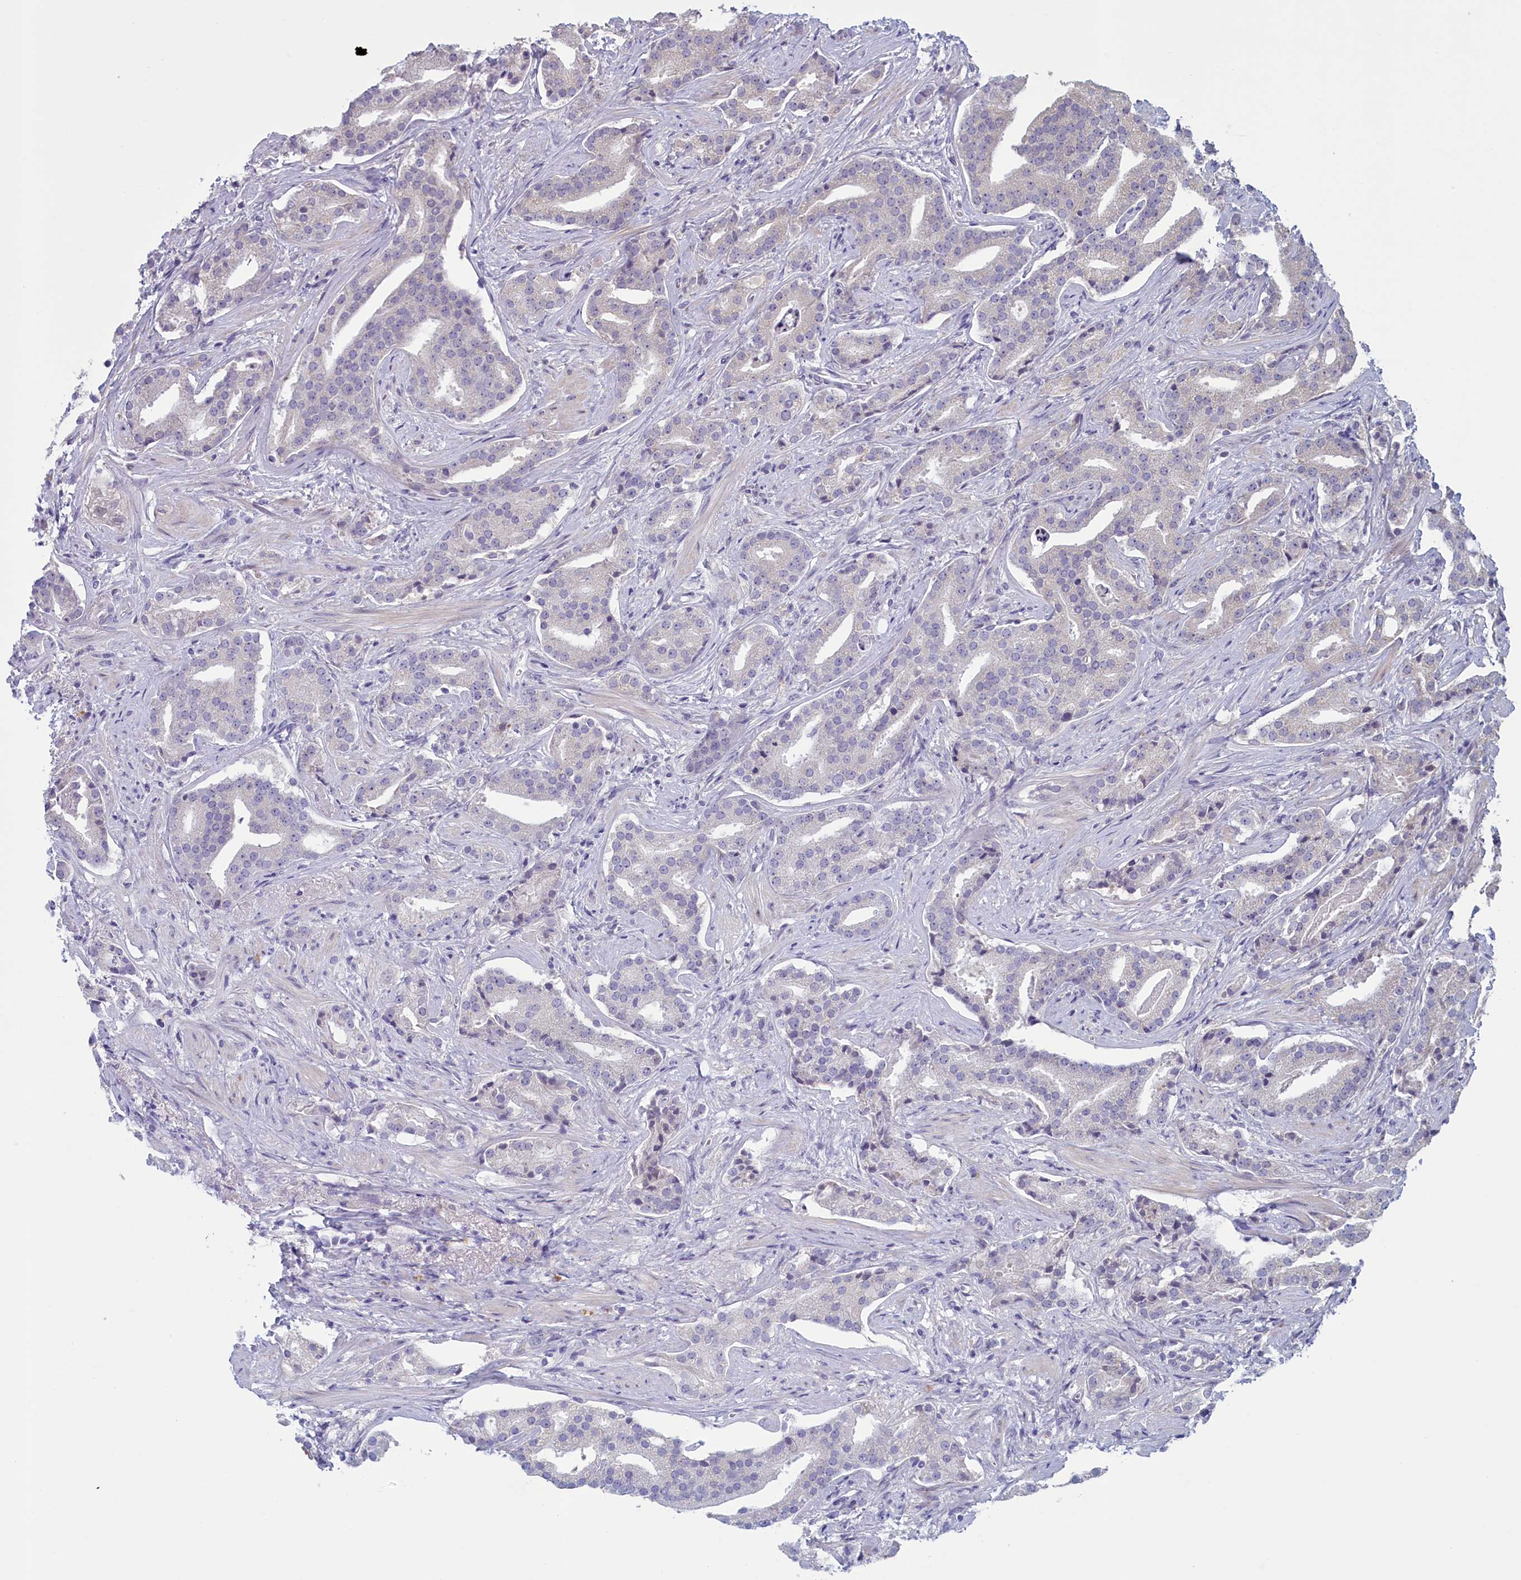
{"staining": {"intensity": "negative", "quantity": "none", "location": "none"}, "tissue": "prostate cancer", "cell_type": "Tumor cells", "image_type": "cancer", "snomed": [{"axis": "morphology", "description": "Adenocarcinoma, Low grade"}, {"axis": "topography", "description": "Prostate"}], "caption": "Tumor cells show no significant protein expression in adenocarcinoma (low-grade) (prostate). (Brightfield microscopy of DAB (3,3'-diaminobenzidine) IHC at high magnification).", "gene": "ATF7IP2", "patient": {"sex": "male", "age": 67}}